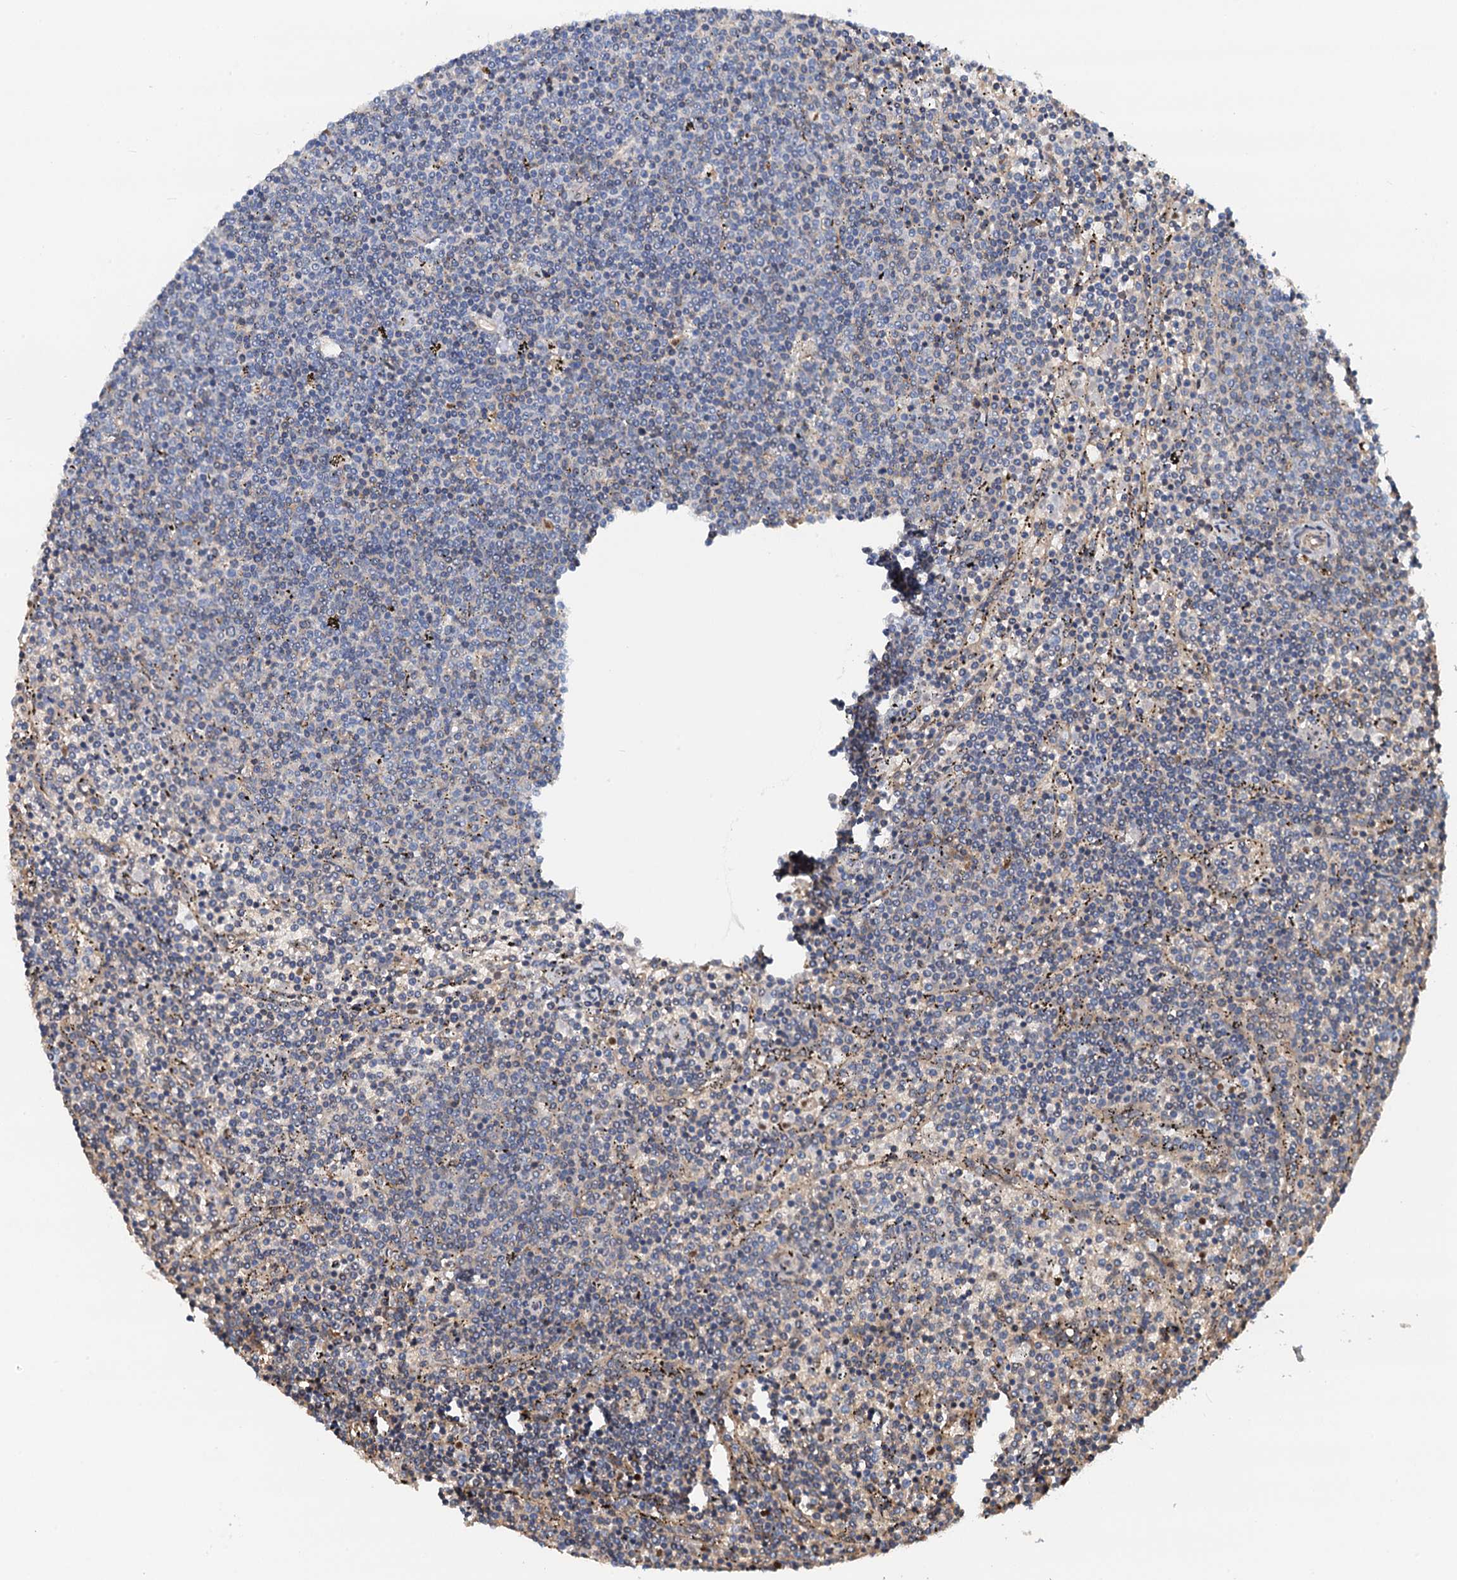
{"staining": {"intensity": "negative", "quantity": "none", "location": "none"}, "tissue": "lymphoma", "cell_type": "Tumor cells", "image_type": "cancer", "snomed": [{"axis": "morphology", "description": "Malignant lymphoma, non-Hodgkin's type, Low grade"}, {"axis": "topography", "description": "Spleen"}], "caption": "Malignant lymphoma, non-Hodgkin's type (low-grade) was stained to show a protein in brown. There is no significant expression in tumor cells.", "gene": "ROGDI", "patient": {"sex": "female", "age": 50}}